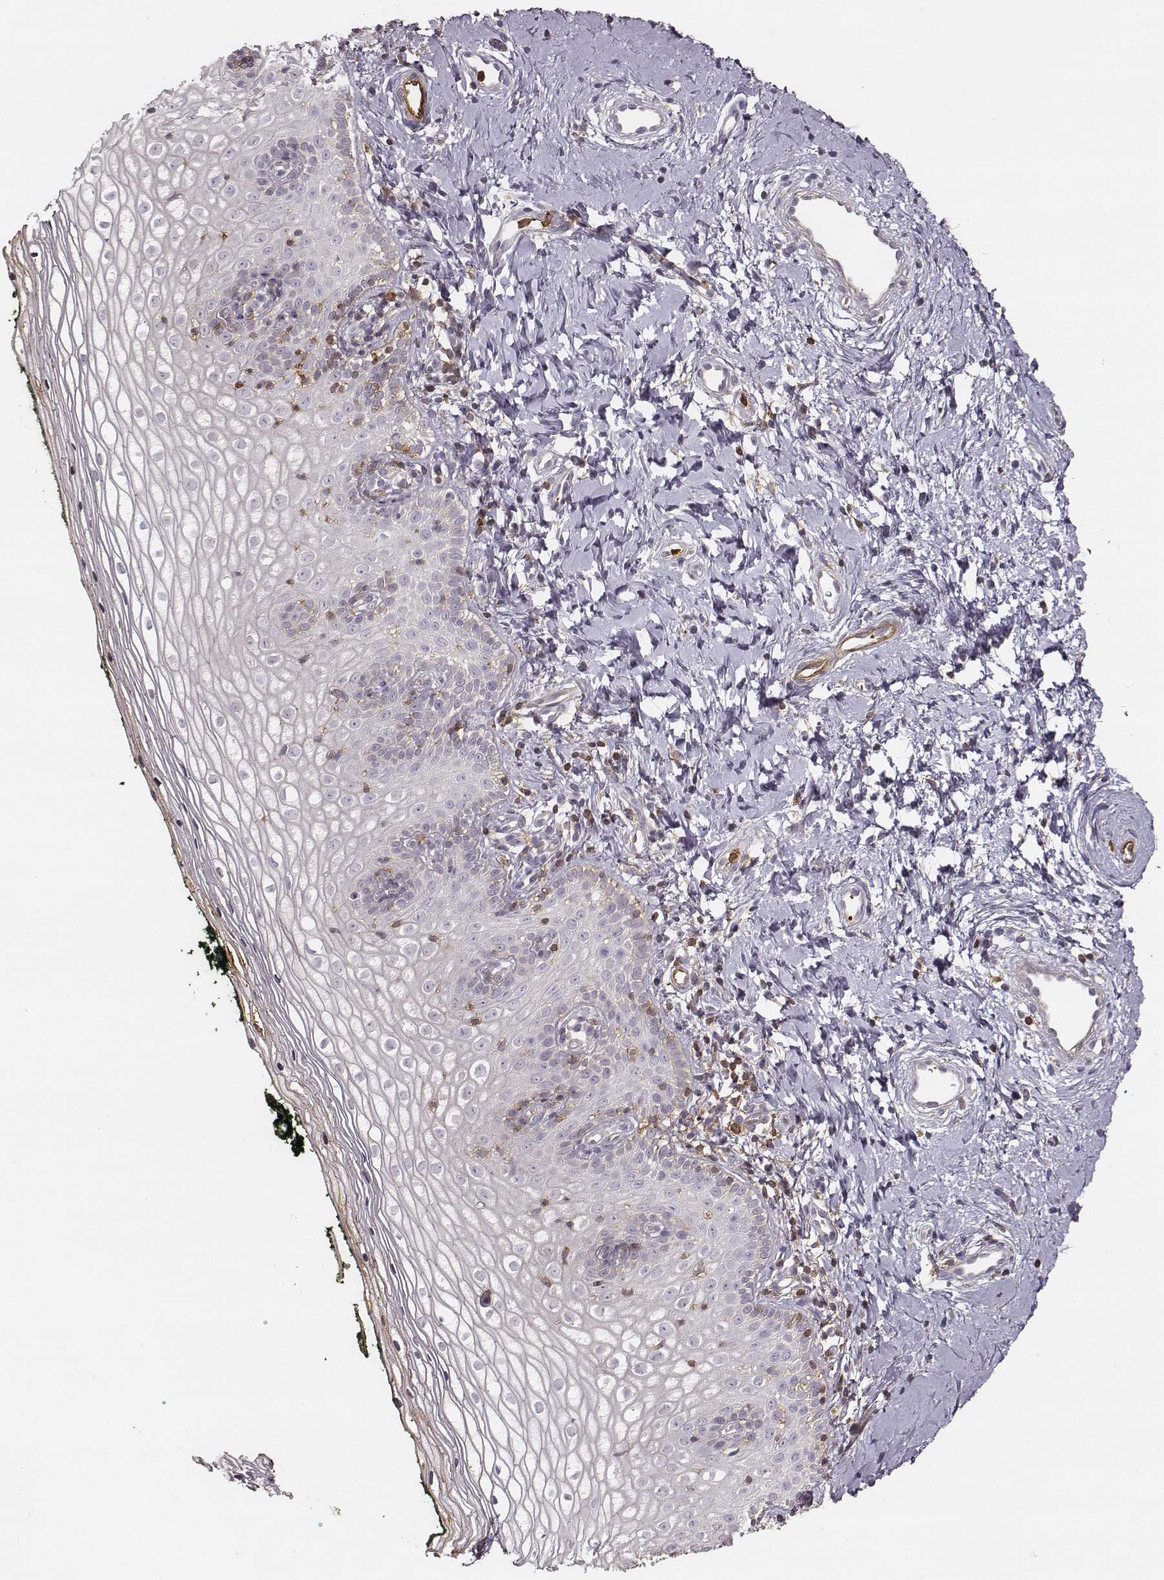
{"staining": {"intensity": "negative", "quantity": "none", "location": "none"}, "tissue": "vagina", "cell_type": "Squamous epithelial cells", "image_type": "normal", "snomed": [{"axis": "morphology", "description": "Normal tissue, NOS"}, {"axis": "topography", "description": "Vagina"}], "caption": "This is an immunohistochemistry histopathology image of normal human vagina. There is no staining in squamous epithelial cells.", "gene": "ZYX", "patient": {"sex": "female", "age": 47}}